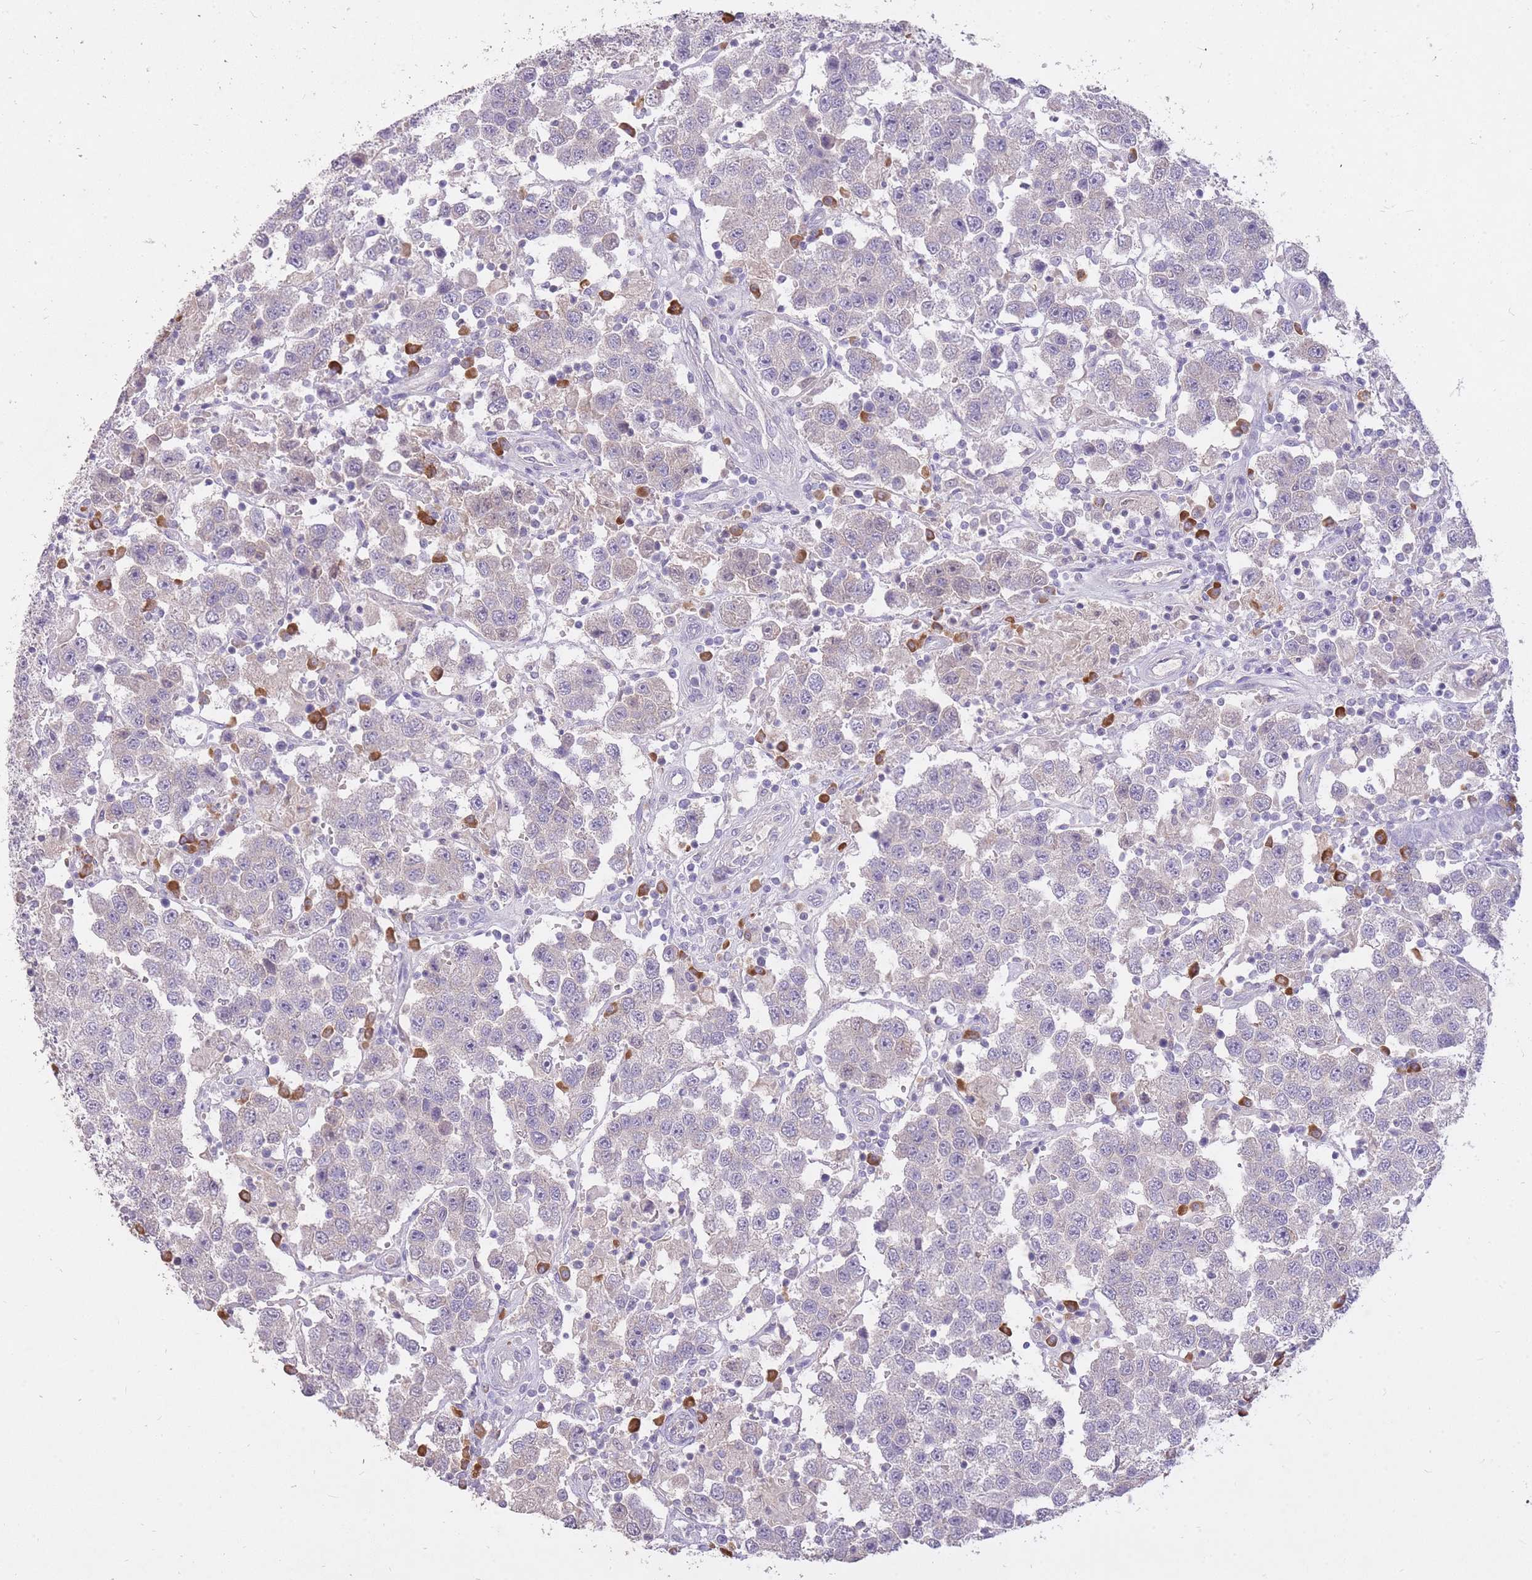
{"staining": {"intensity": "negative", "quantity": "none", "location": "none"}, "tissue": "testis cancer", "cell_type": "Tumor cells", "image_type": "cancer", "snomed": [{"axis": "morphology", "description": "Seminoma, NOS"}, {"axis": "topography", "description": "Testis"}], "caption": "High power microscopy histopathology image of an immunohistochemistry image of testis seminoma, revealing no significant positivity in tumor cells.", "gene": "FRG2C", "patient": {"sex": "male", "age": 37}}